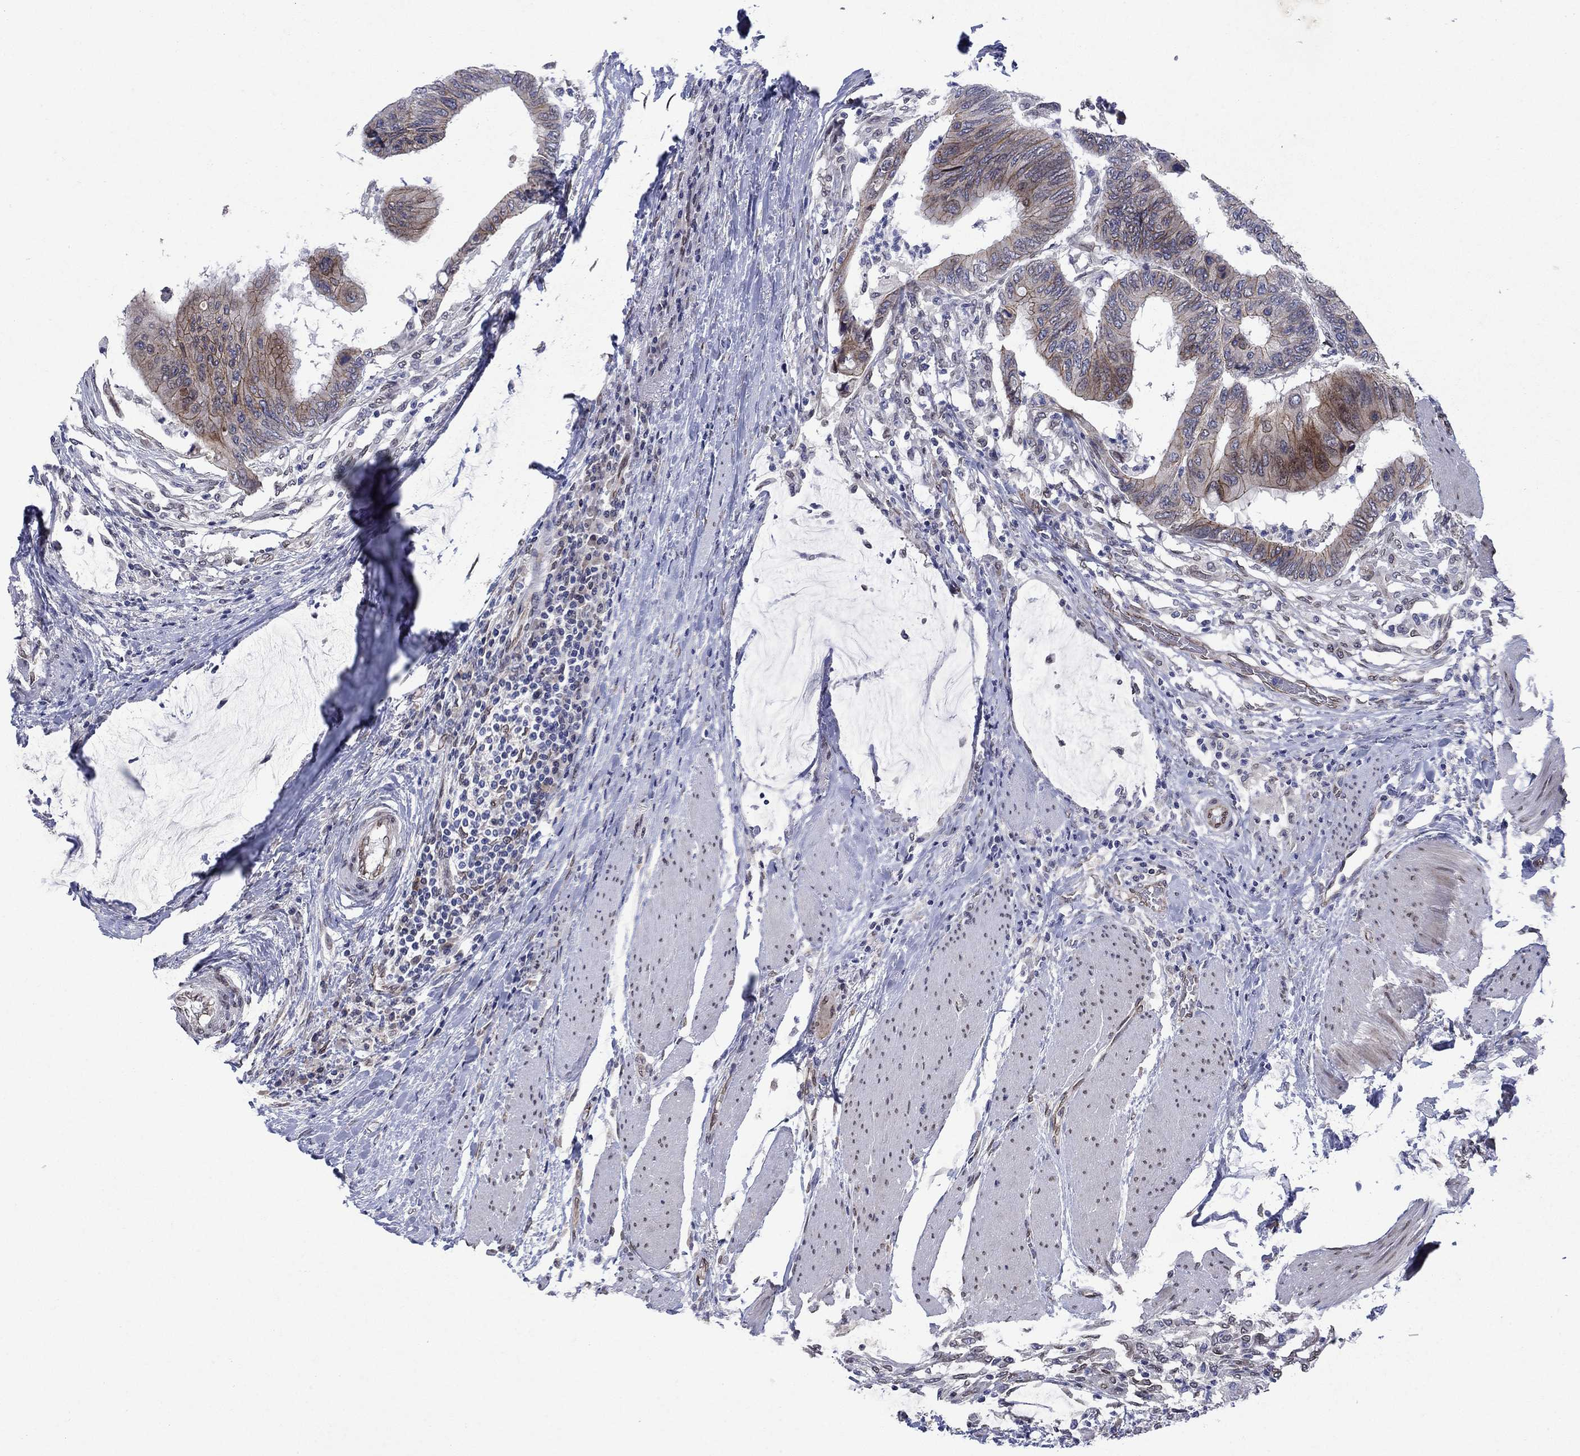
{"staining": {"intensity": "moderate", "quantity": "<25%", "location": "cytoplasmic/membranous"}, "tissue": "colorectal cancer", "cell_type": "Tumor cells", "image_type": "cancer", "snomed": [{"axis": "morphology", "description": "Normal tissue, NOS"}, {"axis": "morphology", "description": "Adenocarcinoma, NOS"}, {"axis": "topography", "description": "Rectum"}, {"axis": "topography", "description": "Peripheral nerve tissue"}], "caption": "Protein staining of colorectal cancer (adenocarcinoma) tissue displays moderate cytoplasmic/membranous expression in approximately <25% of tumor cells. (DAB = brown stain, brightfield microscopy at high magnification).", "gene": "EMC9", "patient": {"sex": "male", "age": 92}}